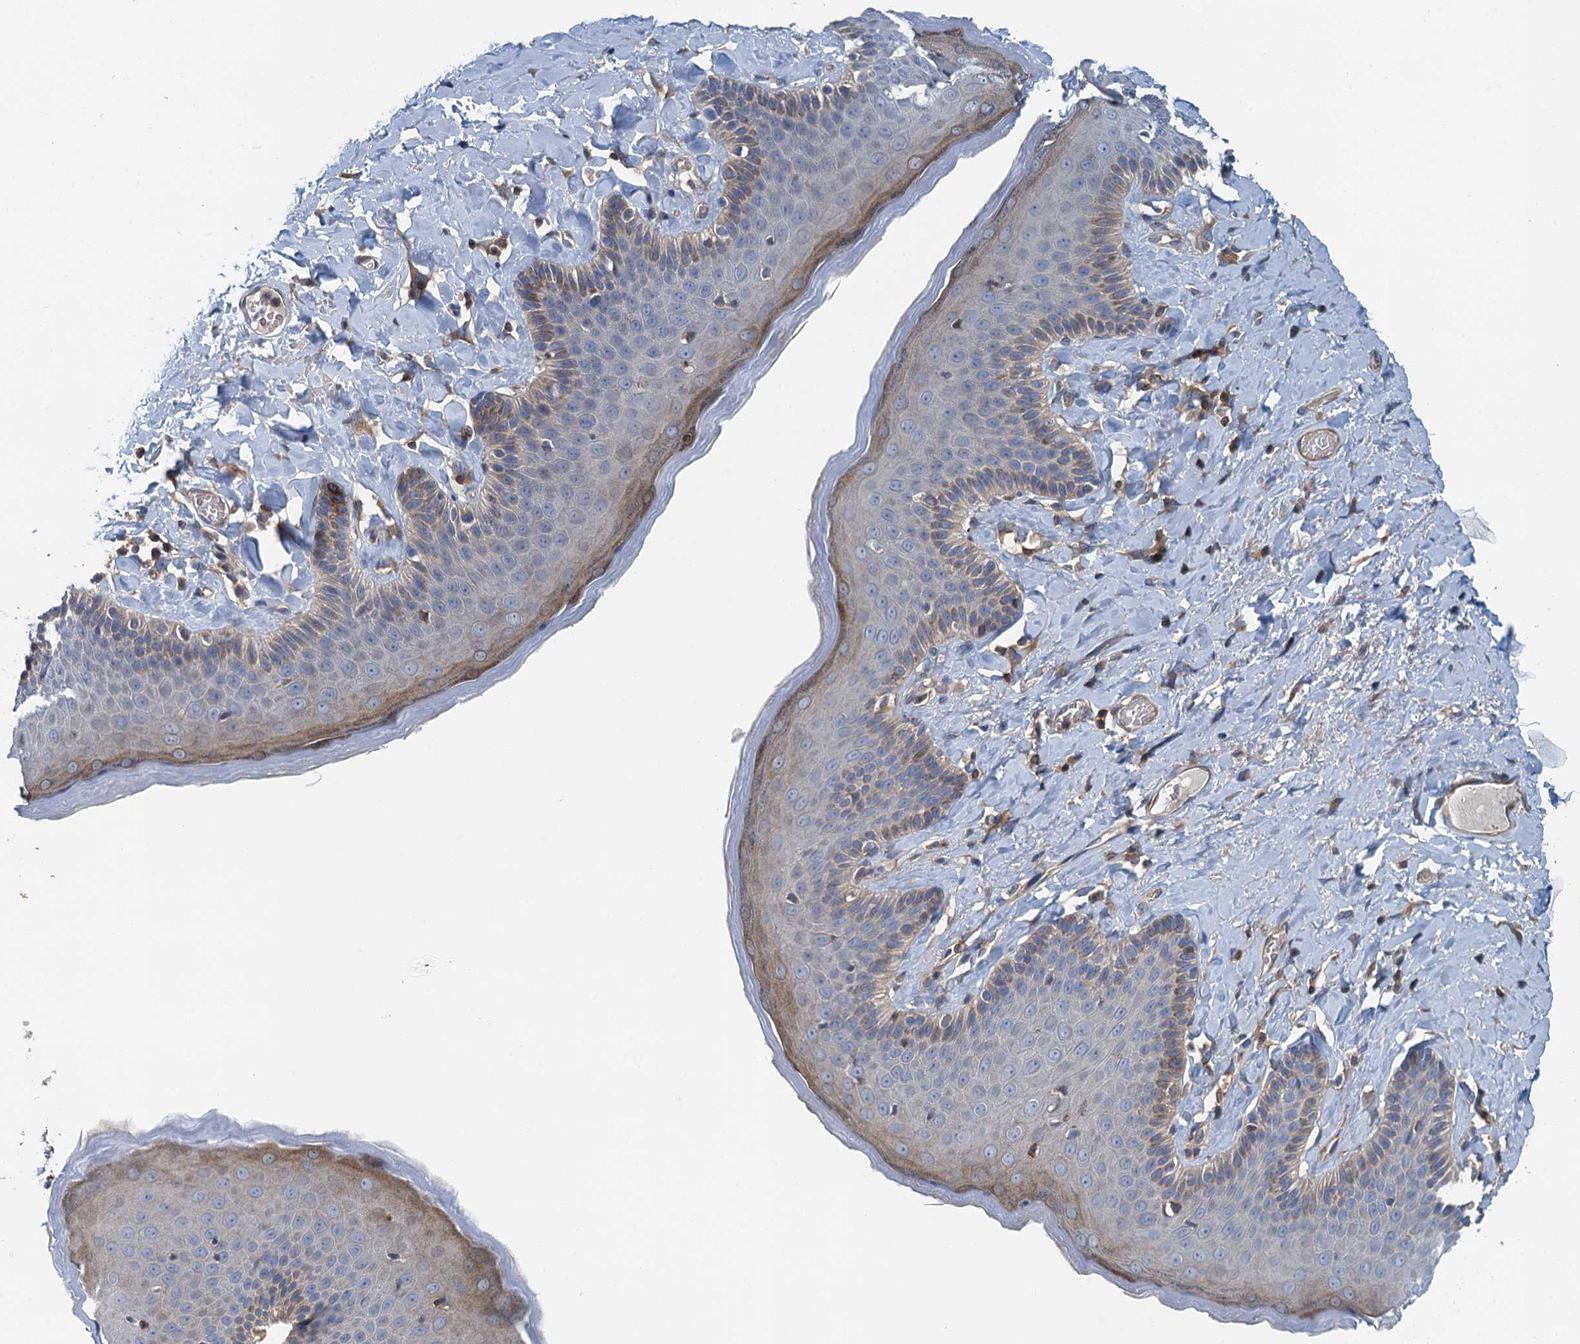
{"staining": {"intensity": "moderate", "quantity": "<25%", "location": "cytoplasmic/membranous"}, "tissue": "skin", "cell_type": "Epidermal cells", "image_type": "normal", "snomed": [{"axis": "morphology", "description": "Normal tissue, NOS"}, {"axis": "topography", "description": "Anal"}], "caption": "A histopathology image showing moderate cytoplasmic/membranous staining in about <25% of epidermal cells in normal skin, as visualized by brown immunohistochemical staining.", "gene": "PPP1R14D", "patient": {"sex": "male", "age": 69}}